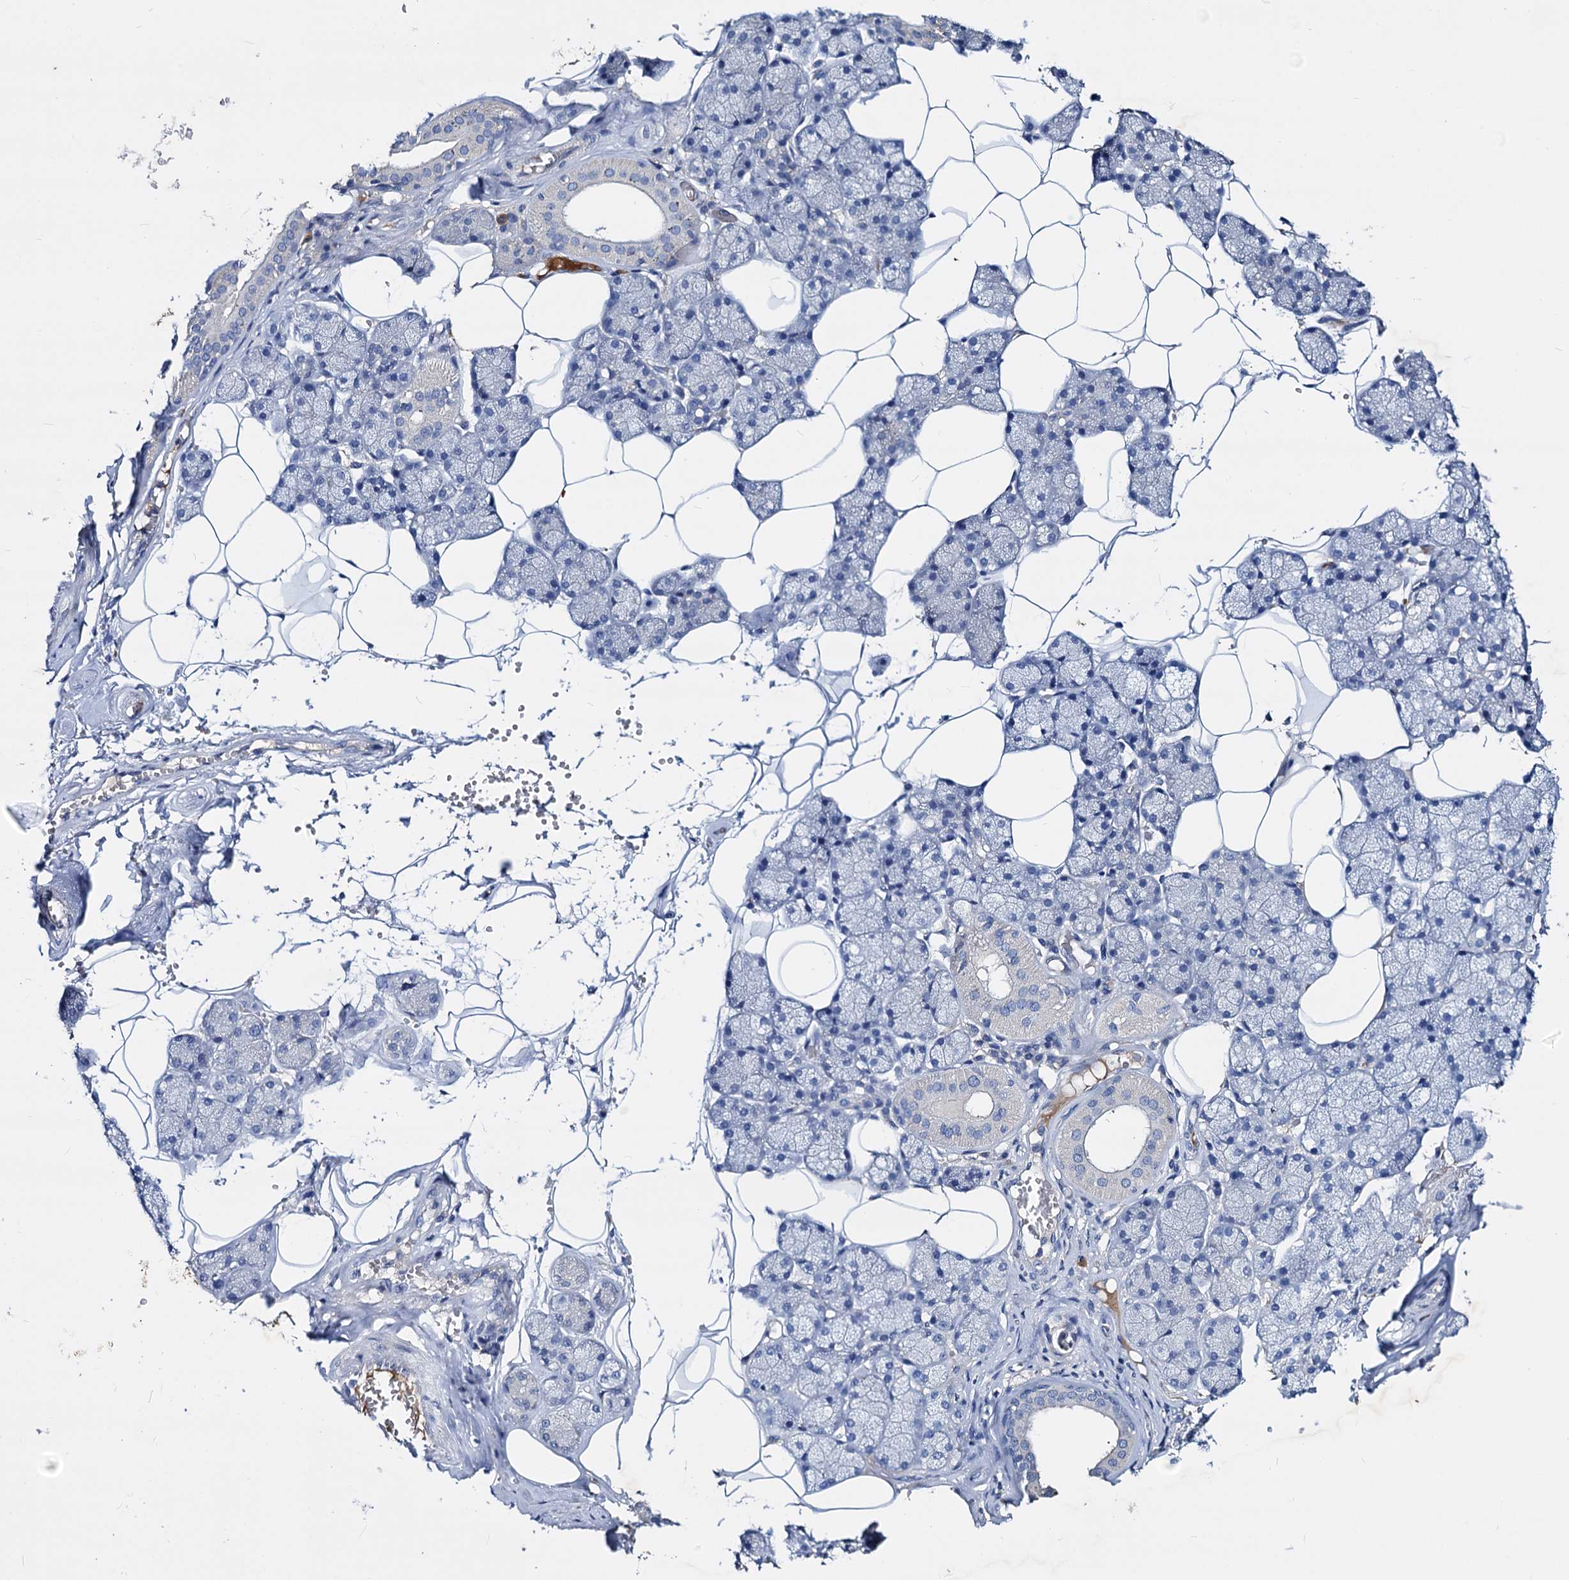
{"staining": {"intensity": "weak", "quantity": "<25%", "location": "cytoplasmic/membranous"}, "tissue": "salivary gland", "cell_type": "Glandular cells", "image_type": "normal", "snomed": [{"axis": "morphology", "description": "Normal tissue, NOS"}, {"axis": "topography", "description": "Salivary gland"}], "caption": "Immunohistochemistry (IHC) of normal human salivary gland demonstrates no positivity in glandular cells.", "gene": "ACY3", "patient": {"sex": "male", "age": 62}}